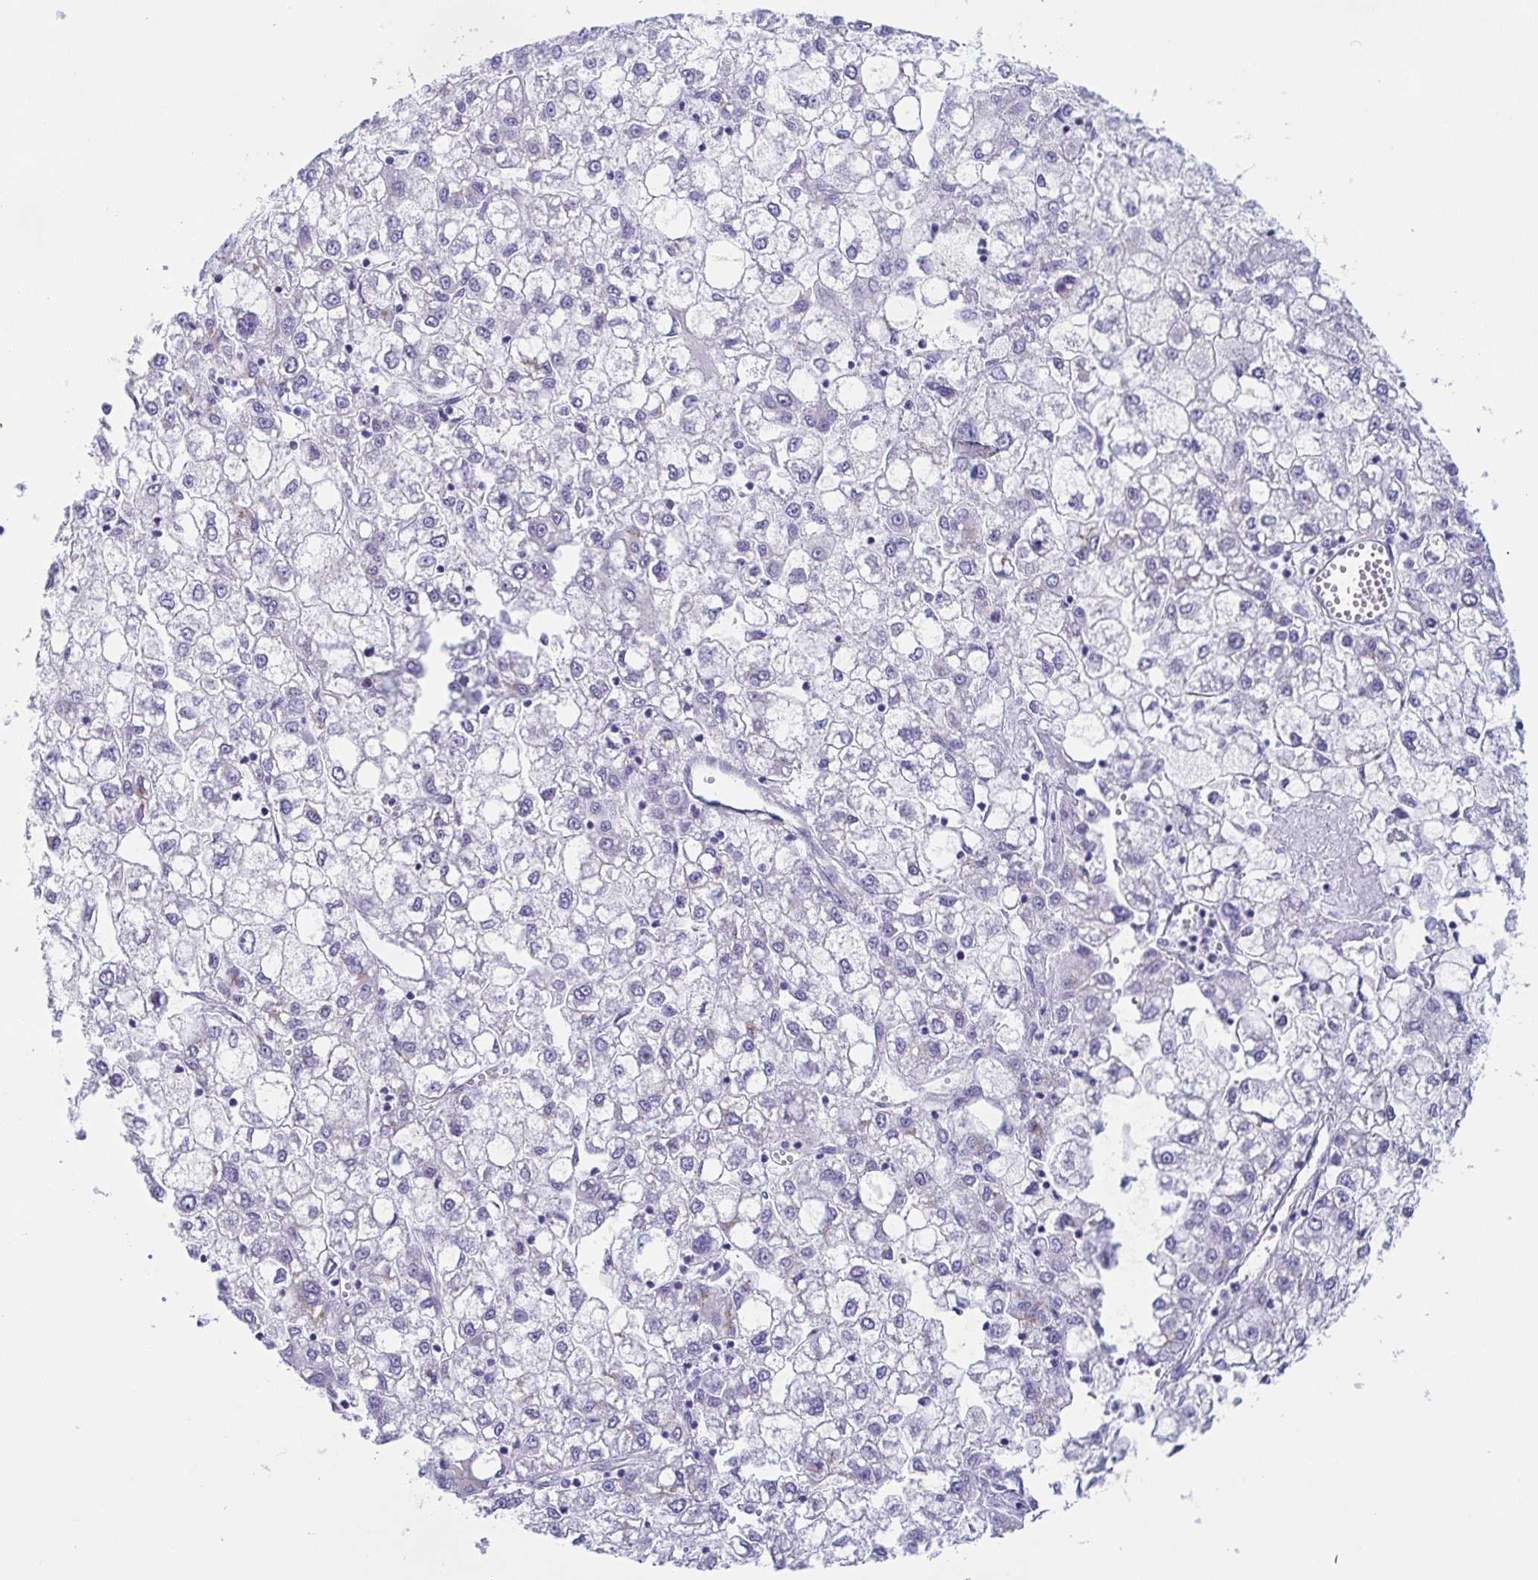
{"staining": {"intensity": "negative", "quantity": "none", "location": "none"}, "tissue": "liver cancer", "cell_type": "Tumor cells", "image_type": "cancer", "snomed": [{"axis": "morphology", "description": "Carcinoma, Hepatocellular, NOS"}, {"axis": "topography", "description": "Liver"}], "caption": "The IHC histopathology image has no significant positivity in tumor cells of liver cancer tissue.", "gene": "LDLRAD1", "patient": {"sex": "male", "age": 40}}